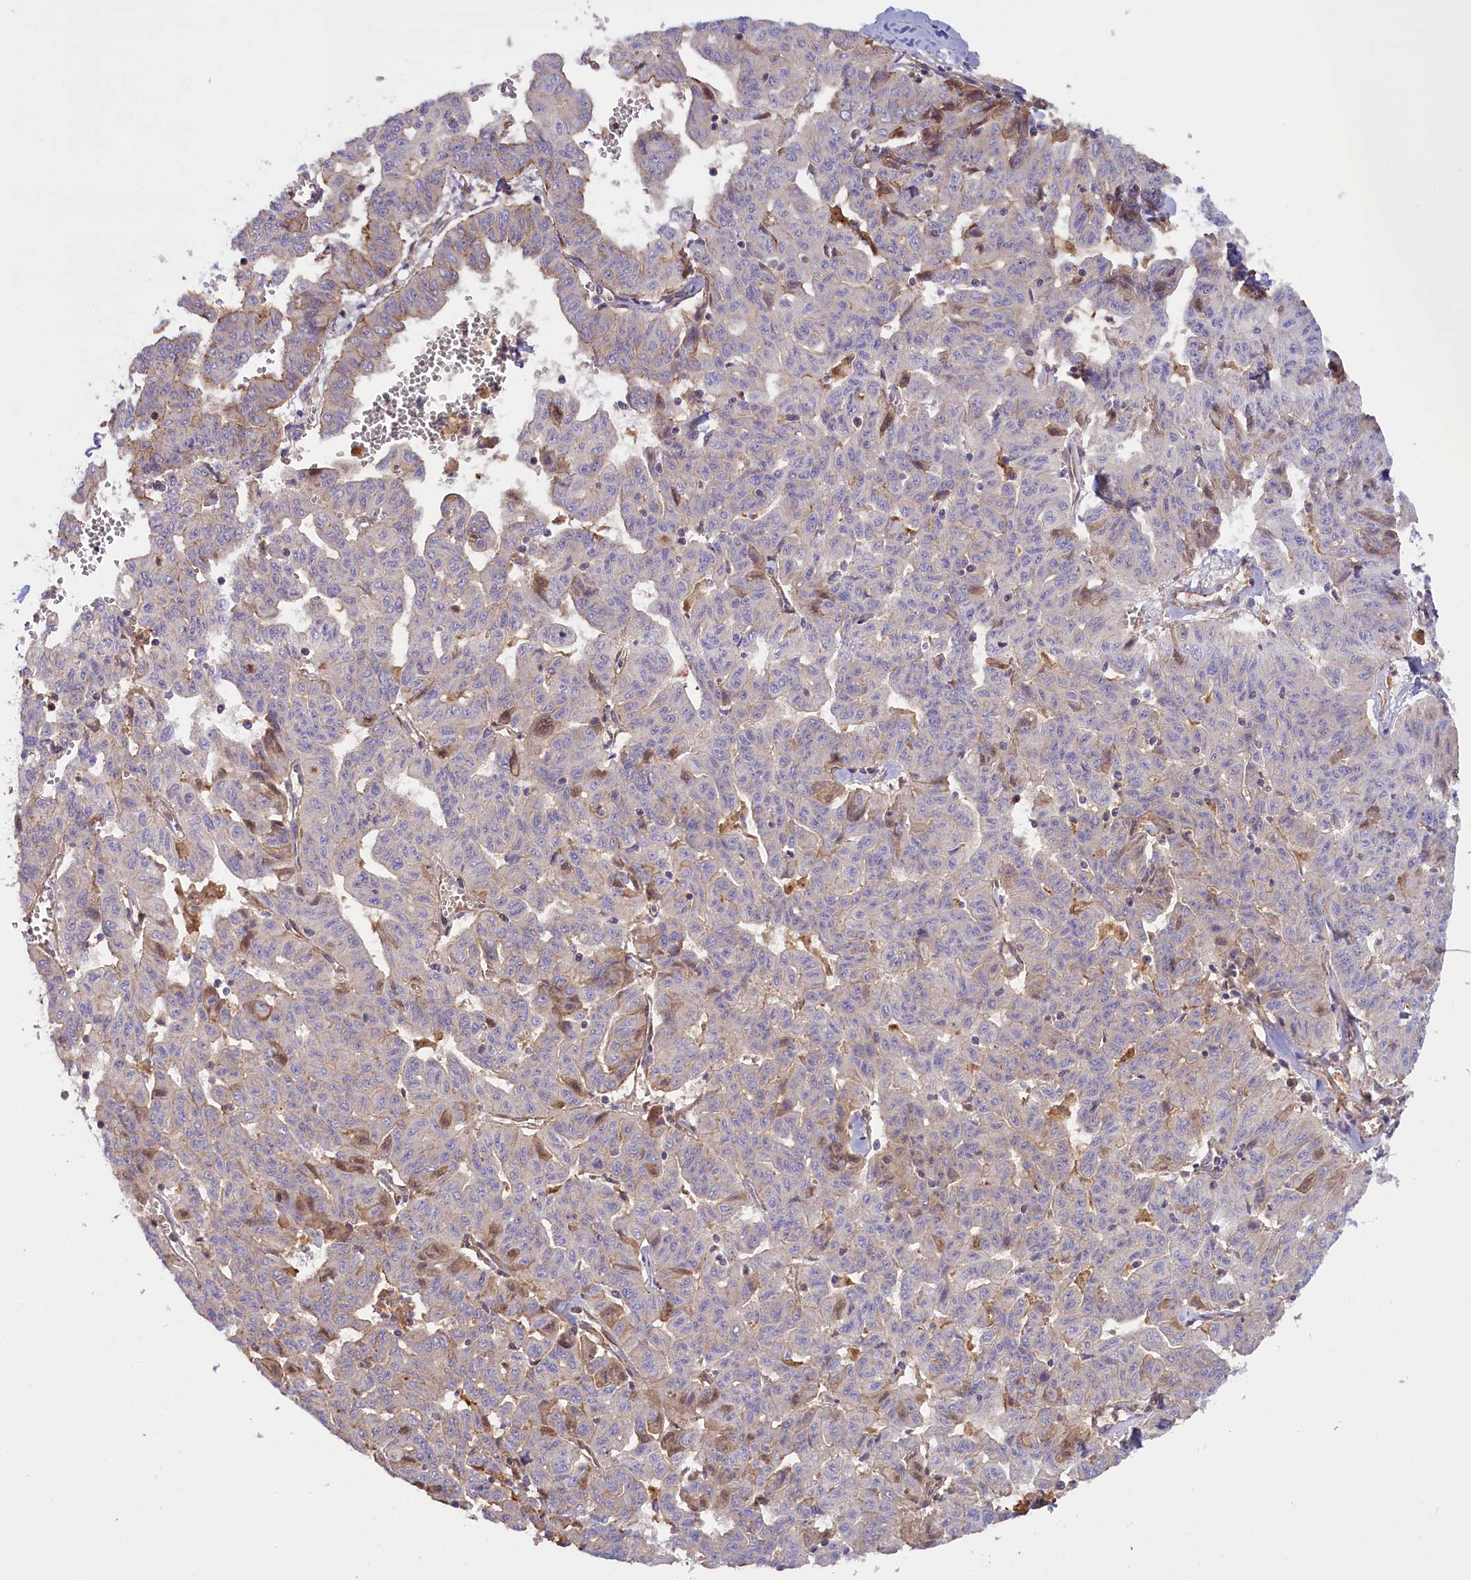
{"staining": {"intensity": "weak", "quantity": "<25%", "location": "cytoplasmic/membranous"}, "tissue": "liver cancer", "cell_type": "Tumor cells", "image_type": "cancer", "snomed": [{"axis": "morphology", "description": "Cholangiocarcinoma"}, {"axis": "topography", "description": "Liver"}], "caption": "Liver cancer (cholangiocarcinoma) was stained to show a protein in brown. There is no significant expression in tumor cells.", "gene": "FUZ", "patient": {"sex": "female", "age": 77}}